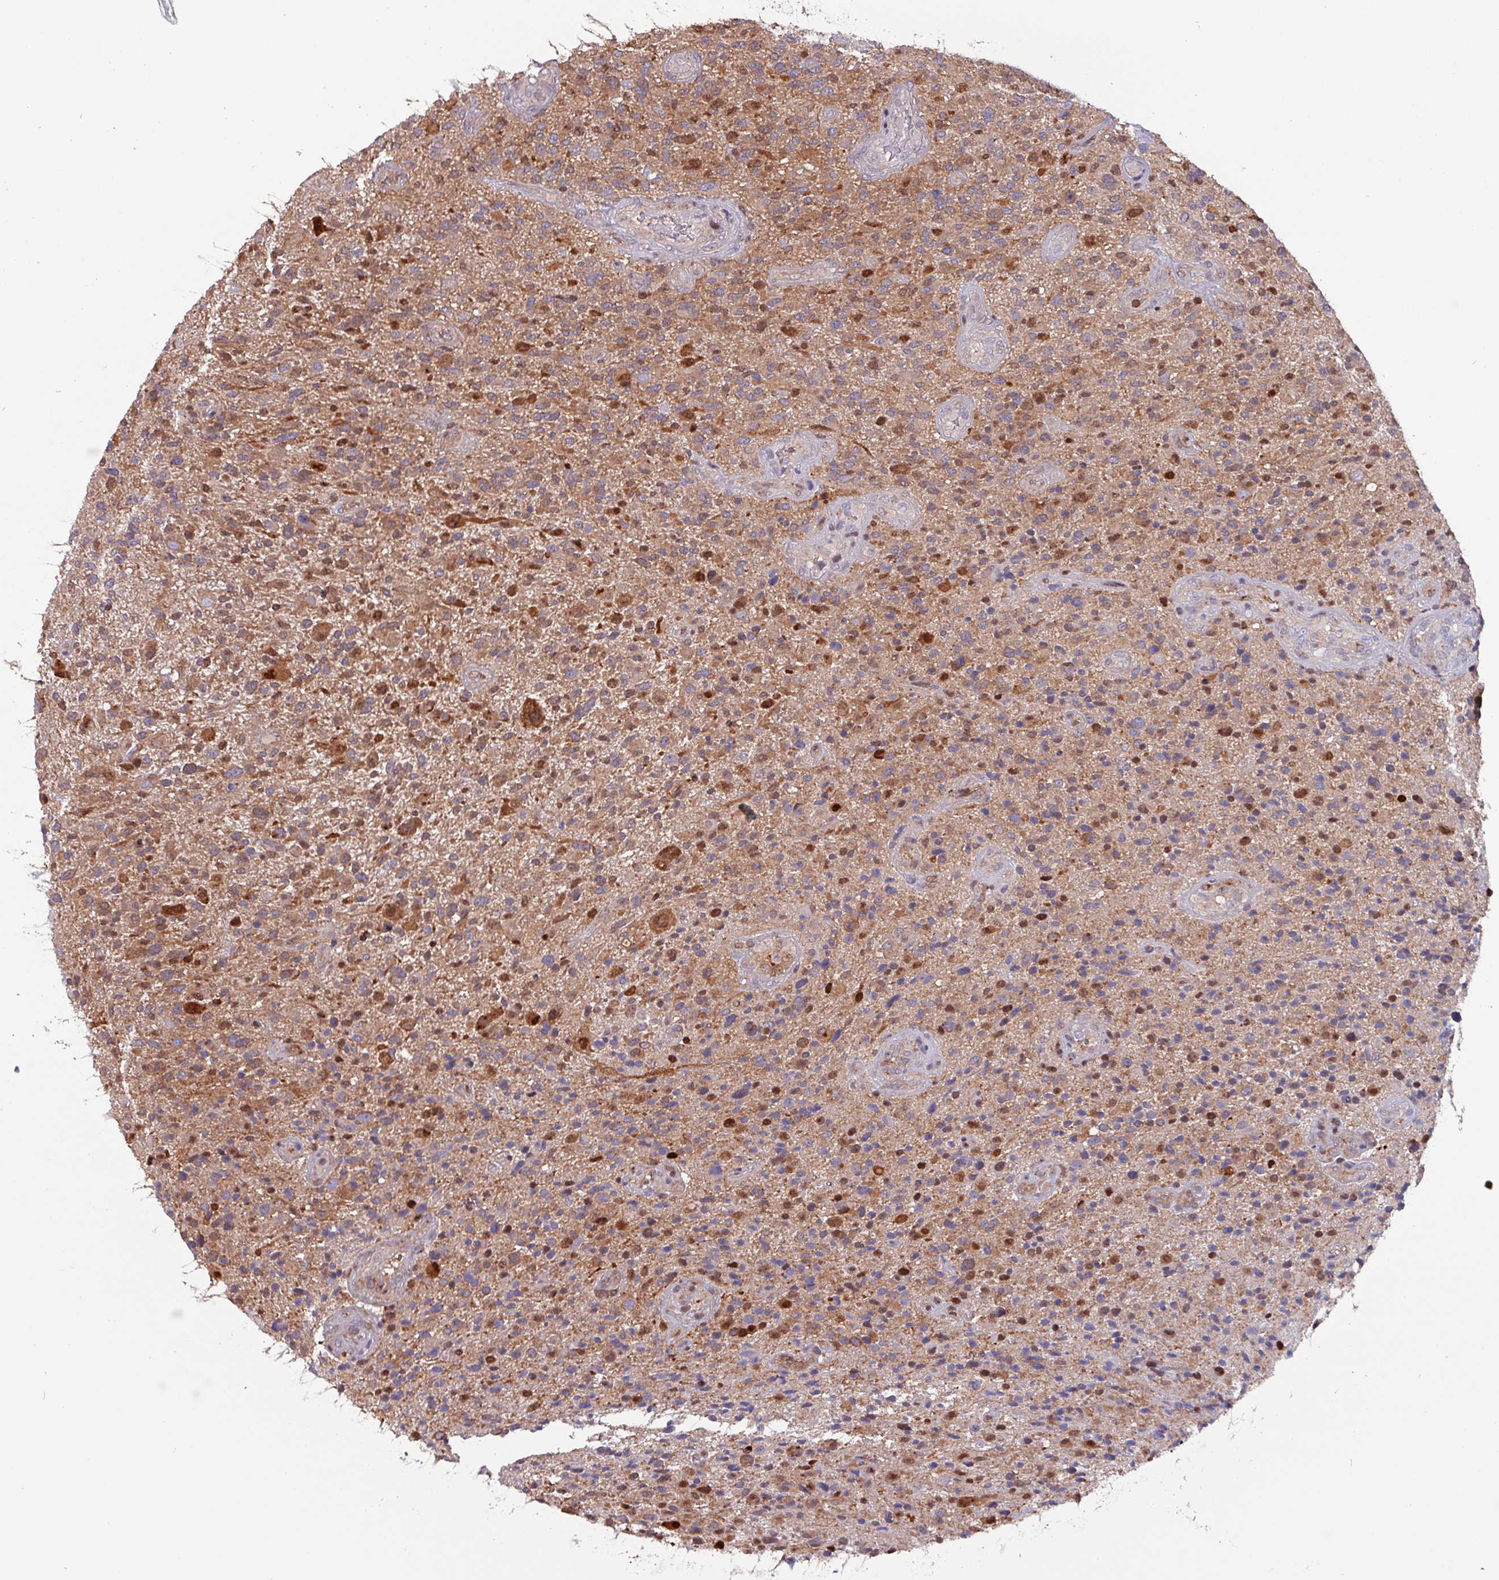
{"staining": {"intensity": "moderate", "quantity": ">75%", "location": "cytoplasmic/membranous,nuclear"}, "tissue": "glioma", "cell_type": "Tumor cells", "image_type": "cancer", "snomed": [{"axis": "morphology", "description": "Glioma, malignant, High grade"}, {"axis": "topography", "description": "Brain"}], "caption": "Protein expression analysis of malignant high-grade glioma shows moderate cytoplasmic/membranous and nuclear positivity in approximately >75% of tumor cells.", "gene": "PSMB8", "patient": {"sex": "male", "age": 47}}